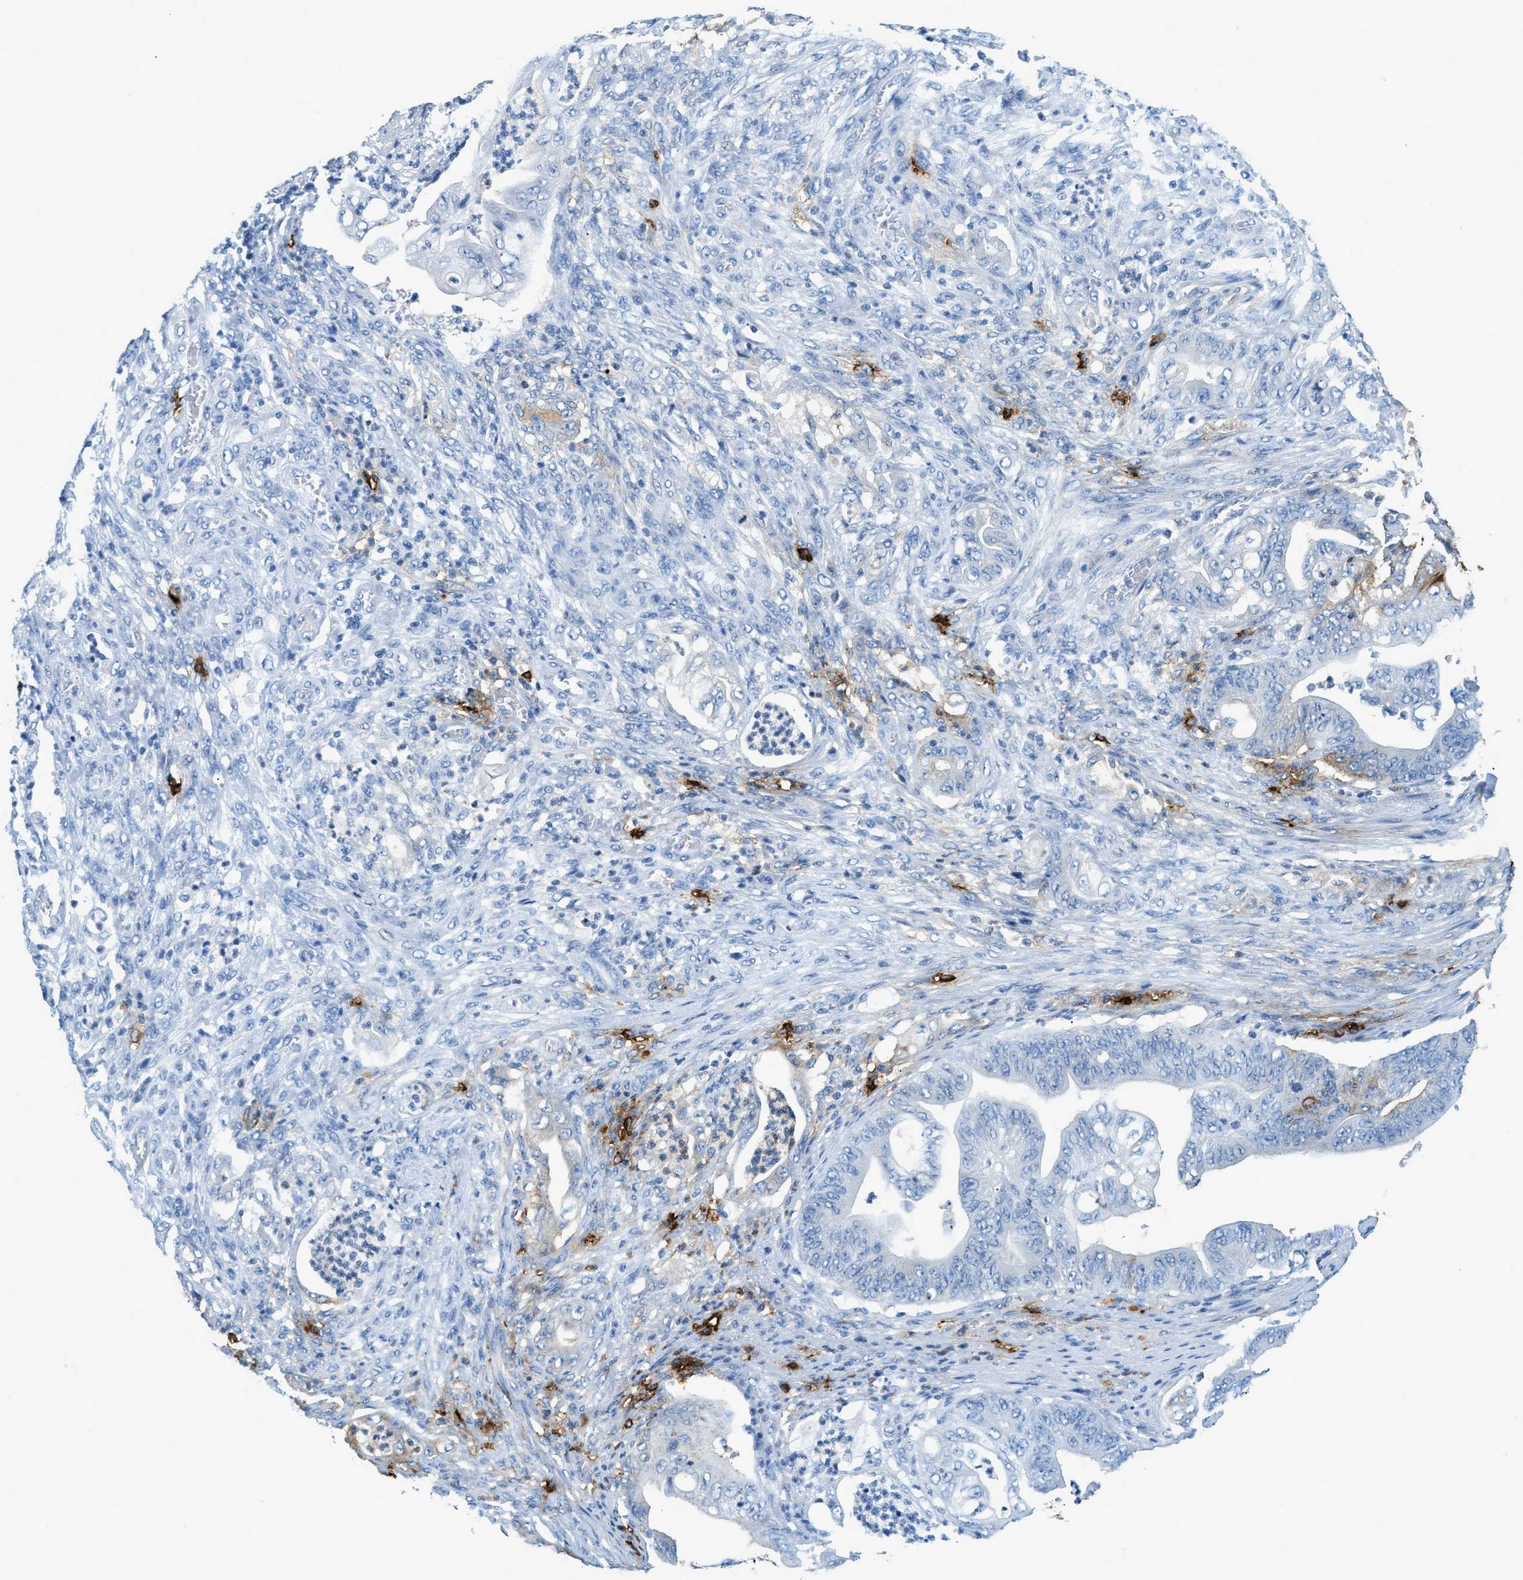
{"staining": {"intensity": "negative", "quantity": "none", "location": "none"}, "tissue": "stomach cancer", "cell_type": "Tumor cells", "image_type": "cancer", "snomed": [{"axis": "morphology", "description": "Adenocarcinoma, NOS"}, {"axis": "topography", "description": "Stomach"}], "caption": "Image shows no significant protein staining in tumor cells of stomach adenocarcinoma.", "gene": "TPSAB1", "patient": {"sex": "female", "age": 73}}